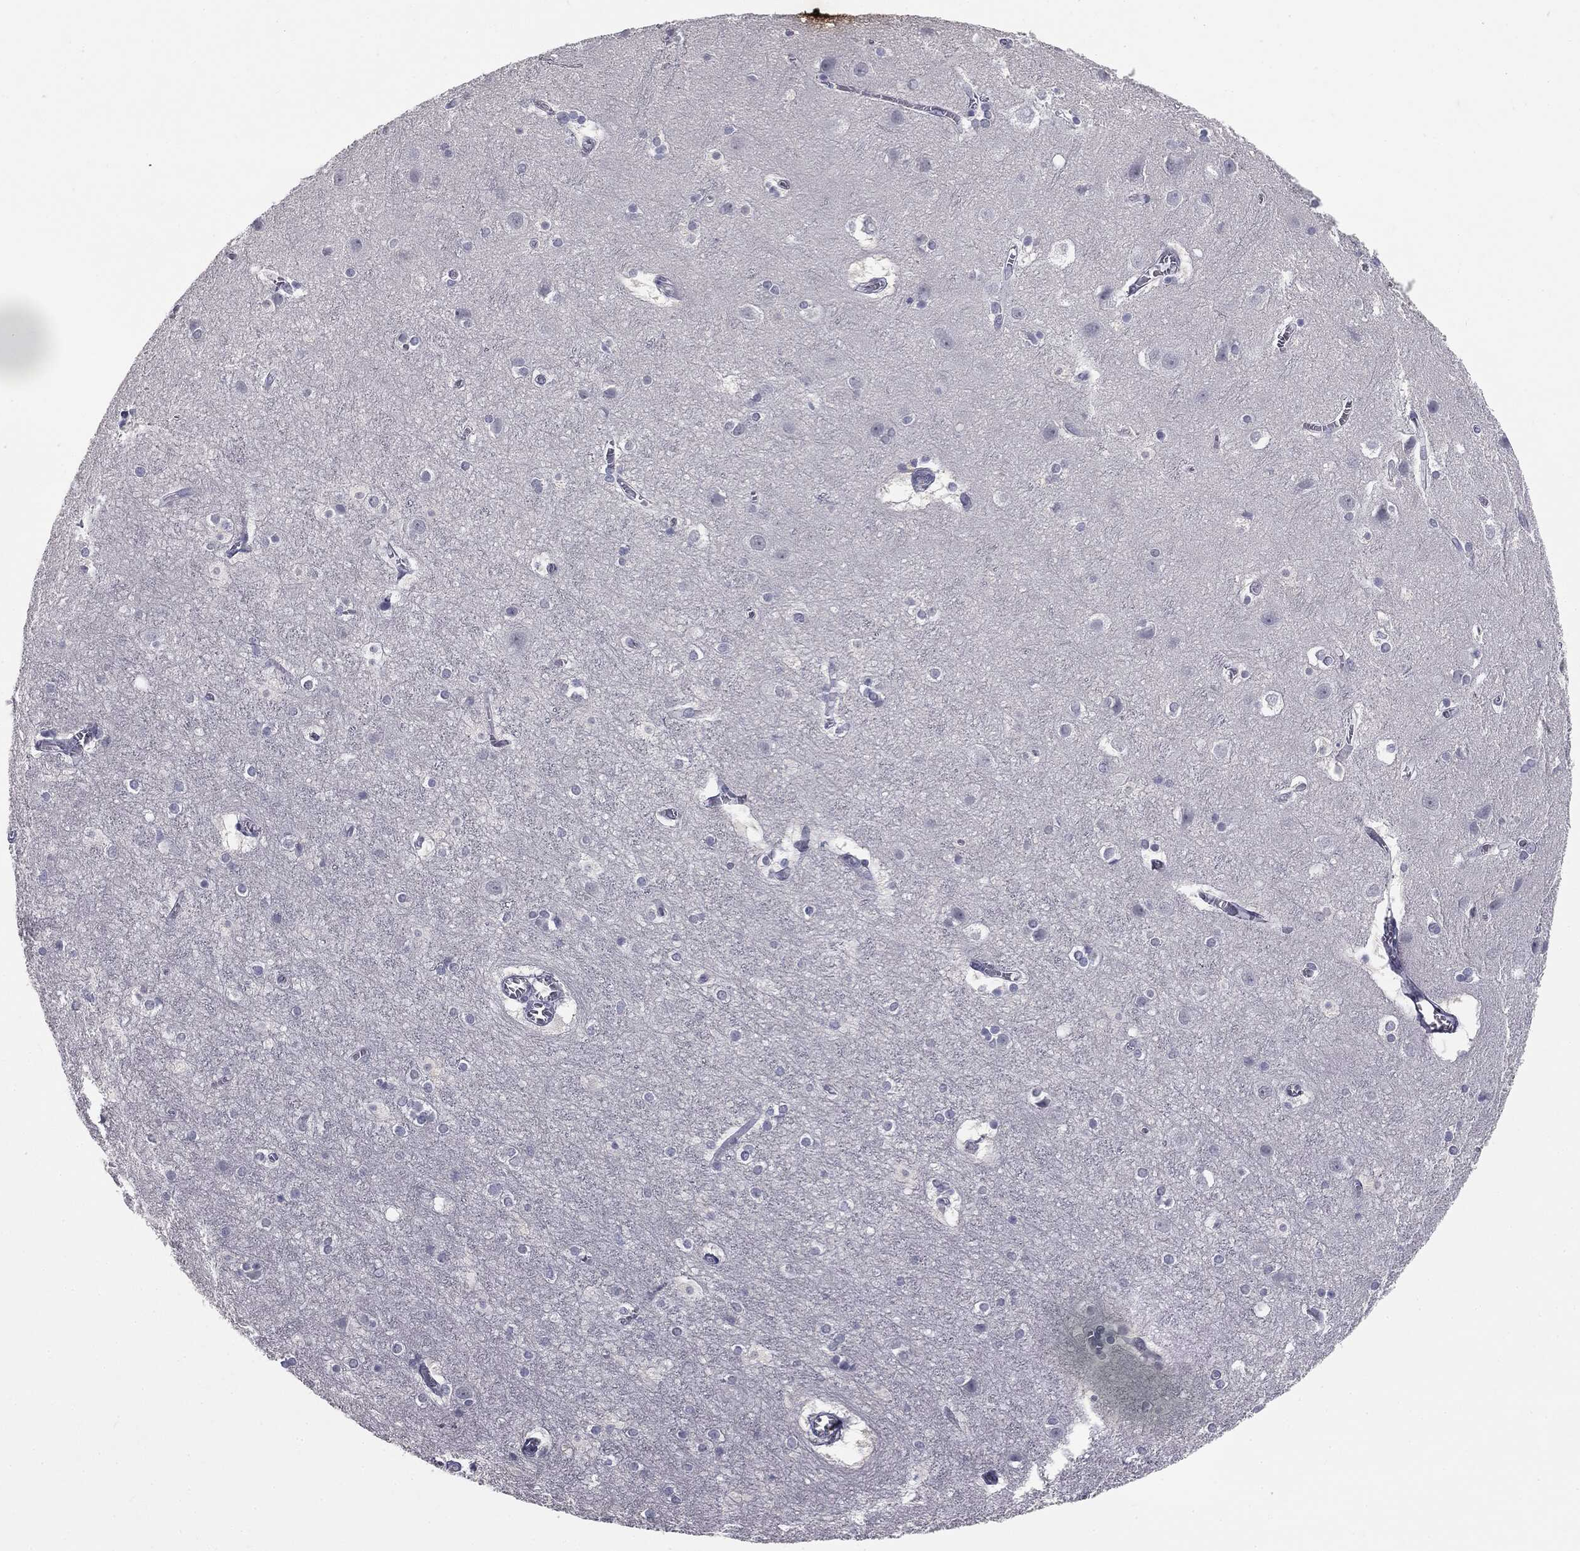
{"staining": {"intensity": "negative", "quantity": "none", "location": "none"}, "tissue": "cerebral cortex", "cell_type": "Endothelial cells", "image_type": "normal", "snomed": [{"axis": "morphology", "description": "Normal tissue, NOS"}, {"axis": "topography", "description": "Cerebral cortex"}], "caption": "Immunohistochemistry (IHC) photomicrograph of unremarkable cerebral cortex: human cerebral cortex stained with DAB demonstrates no significant protein staining in endothelial cells.", "gene": "MUC5AC", "patient": {"sex": "male", "age": 59}}